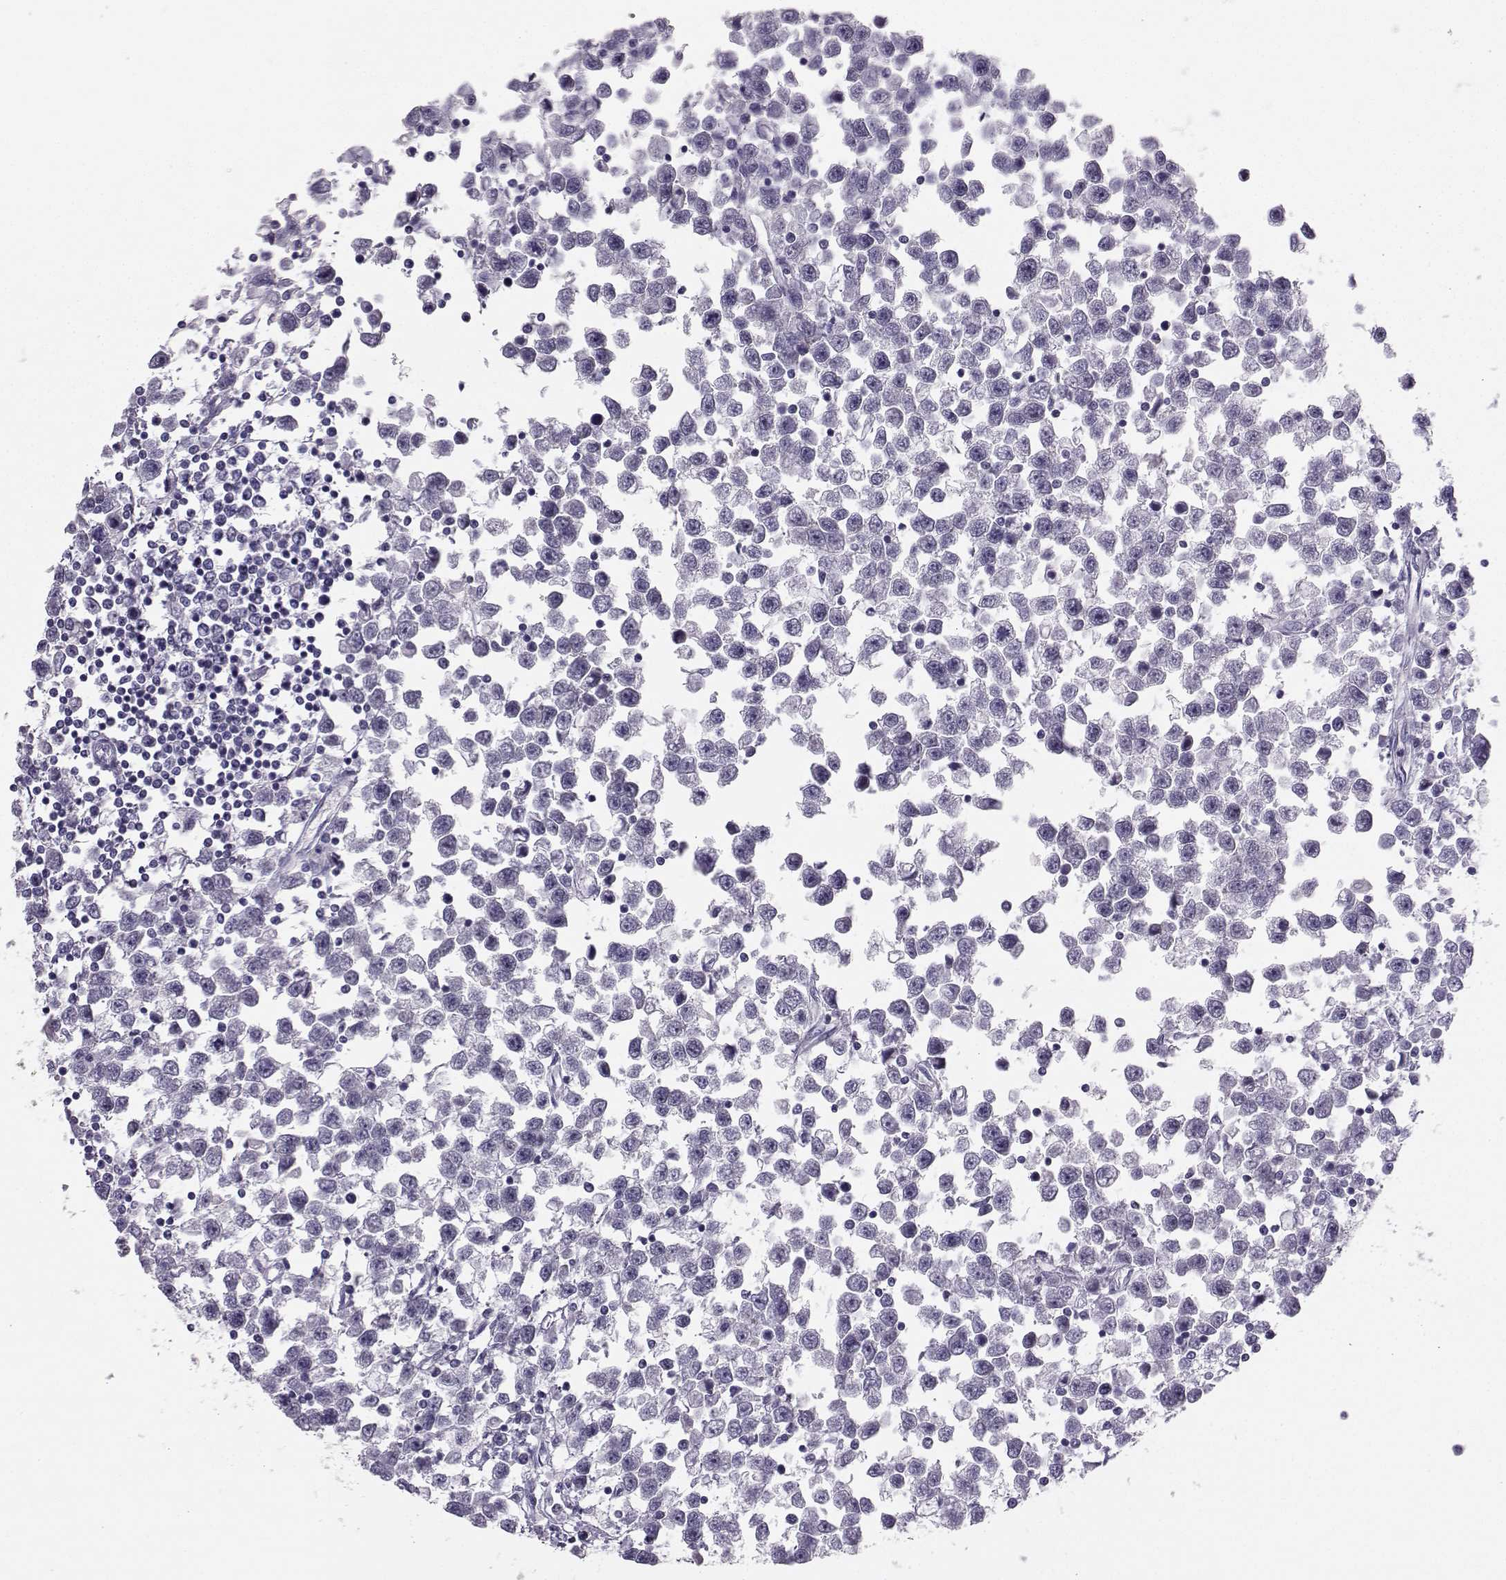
{"staining": {"intensity": "negative", "quantity": "none", "location": "none"}, "tissue": "testis cancer", "cell_type": "Tumor cells", "image_type": "cancer", "snomed": [{"axis": "morphology", "description": "Seminoma, NOS"}, {"axis": "topography", "description": "Testis"}], "caption": "Tumor cells are negative for brown protein staining in testis cancer (seminoma). Nuclei are stained in blue.", "gene": "DNAAF1", "patient": {"sex": "male", "age": 34}}